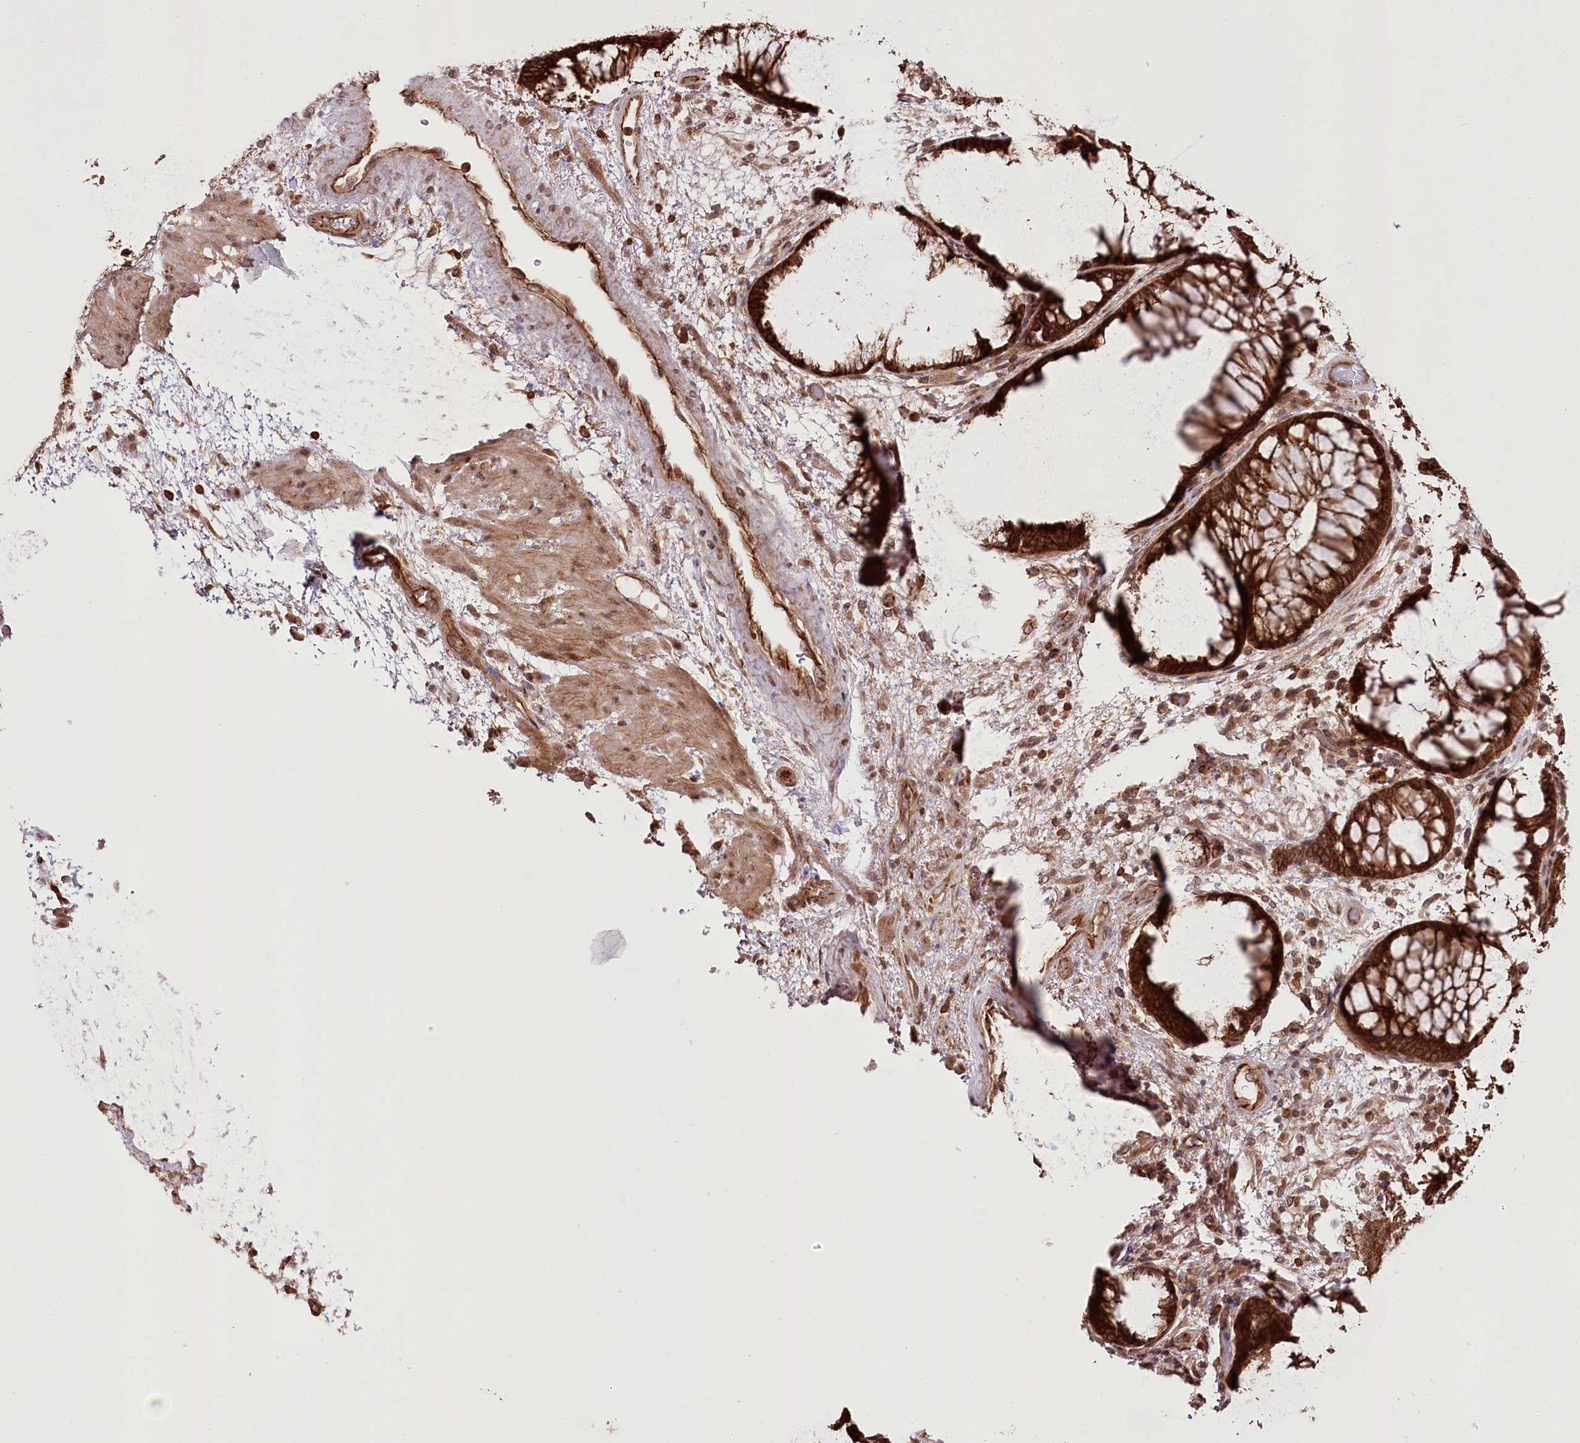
{"staining": {"intensity": "strong", "quantity": ">75%", "location": "cytoplasmic/membranous"}, "tissue": "rectum", "cell_type": "Glandular cells", "image_type": "normal", "snomed": [{"axis": "morphology", "description": "Normal tissue, NOS"}, {"axis": "topography", "description": "Rectum"}], "caption": "Protein expression analysis of benign rectum displays strong cytoplasmic/membranous positivity in approximately >75% of glandular cells.", "gene": "DHX29", "patient": {"sex": "male", "age": 51}}